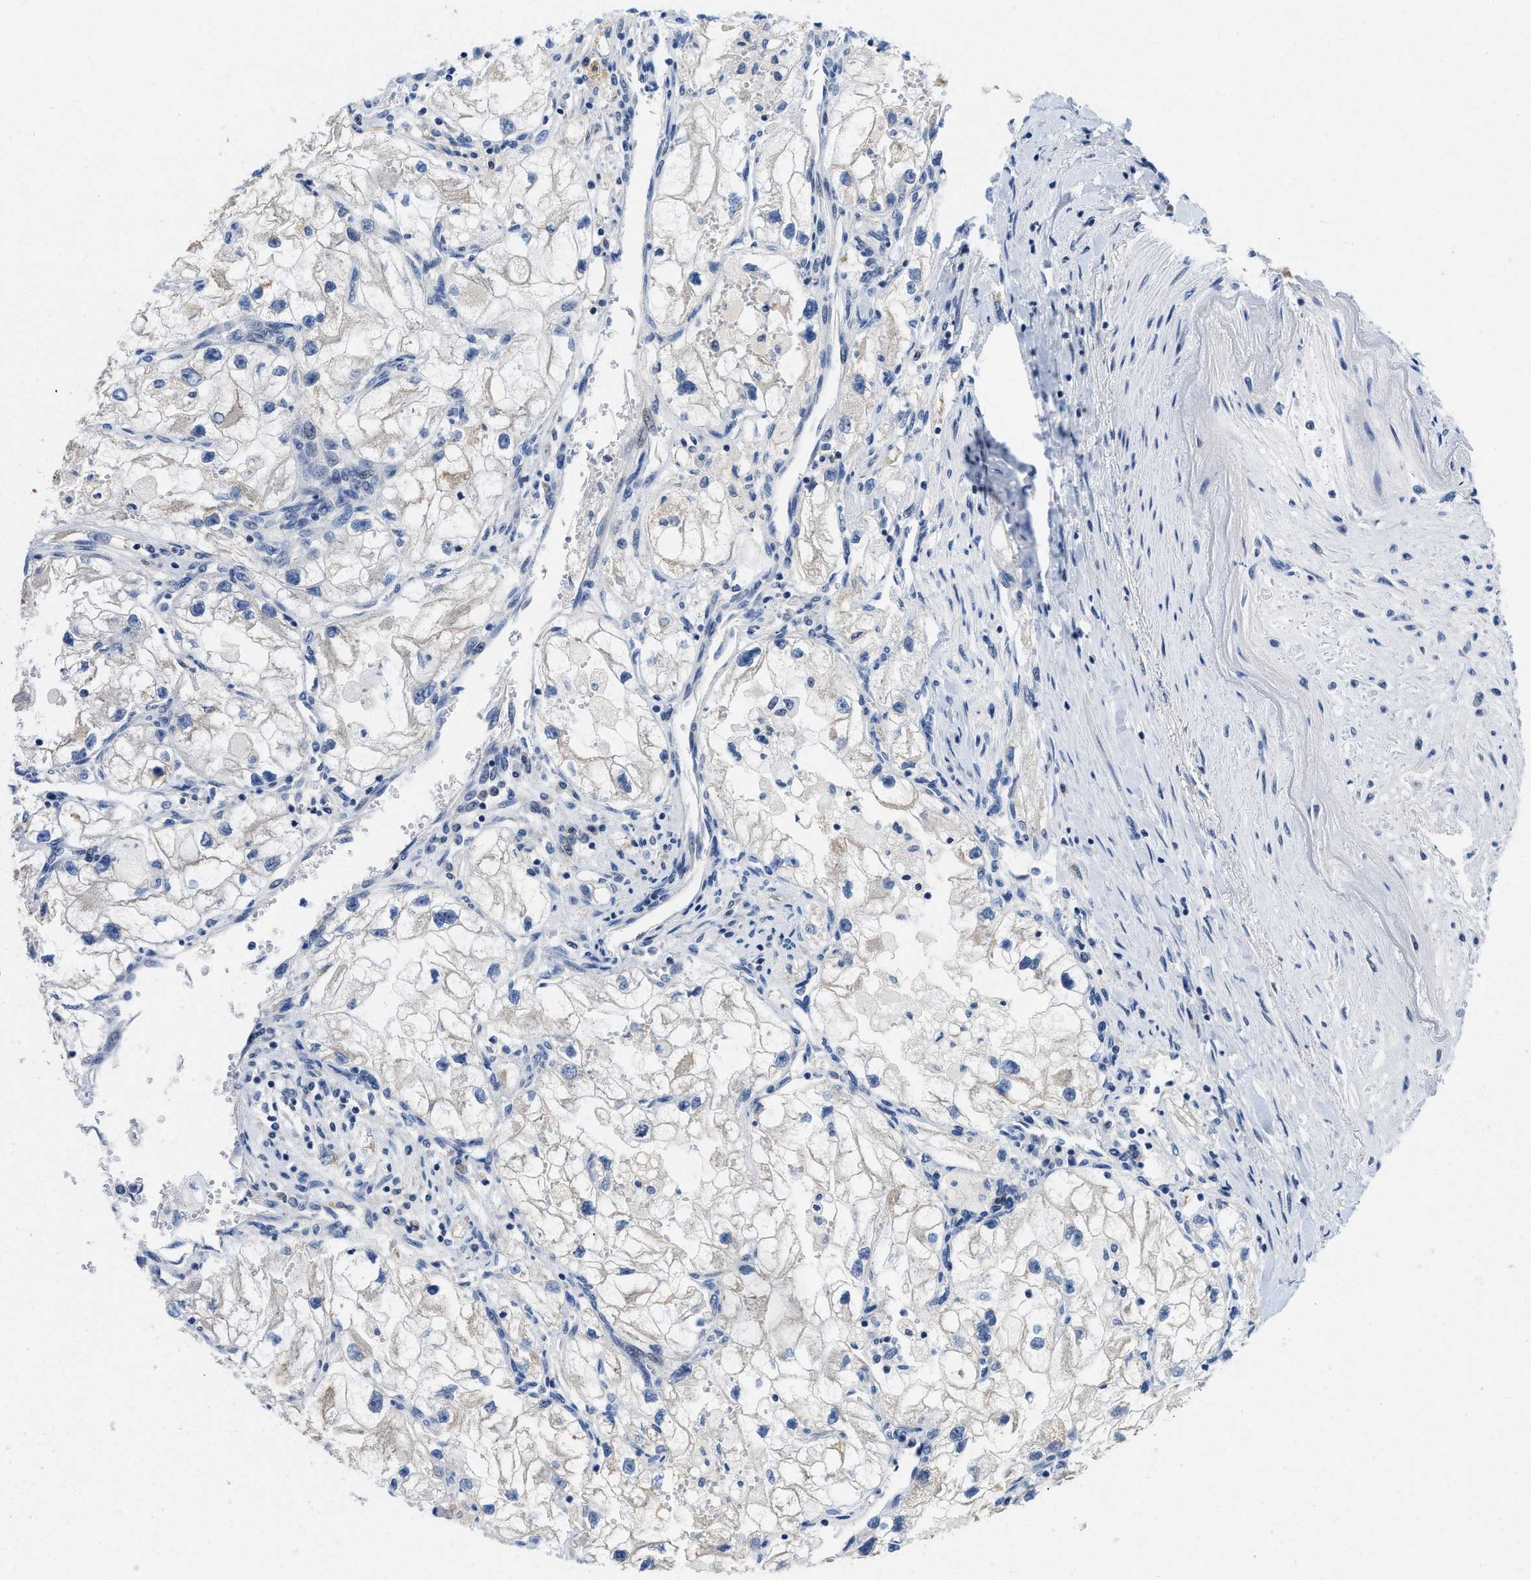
{"staining": {"intensity": "negative", "quantity": "none", "location": "none"}, "tissue": "renal cancer", "cell_type": "Tumor cells", "image_type": "cancer", "snomed": [{"axis": "morphology", "description": "Adenocarcinoma, NOS"}, {"axis": "topography", "description": "Kidney"}], "caption": "DAB immunohistochemical staining of adenocarcinoma (renal) displays no significant positivity in tumor cells.", "gene": "IKBKE", "patient": {"sex": "female", "age": 70}}